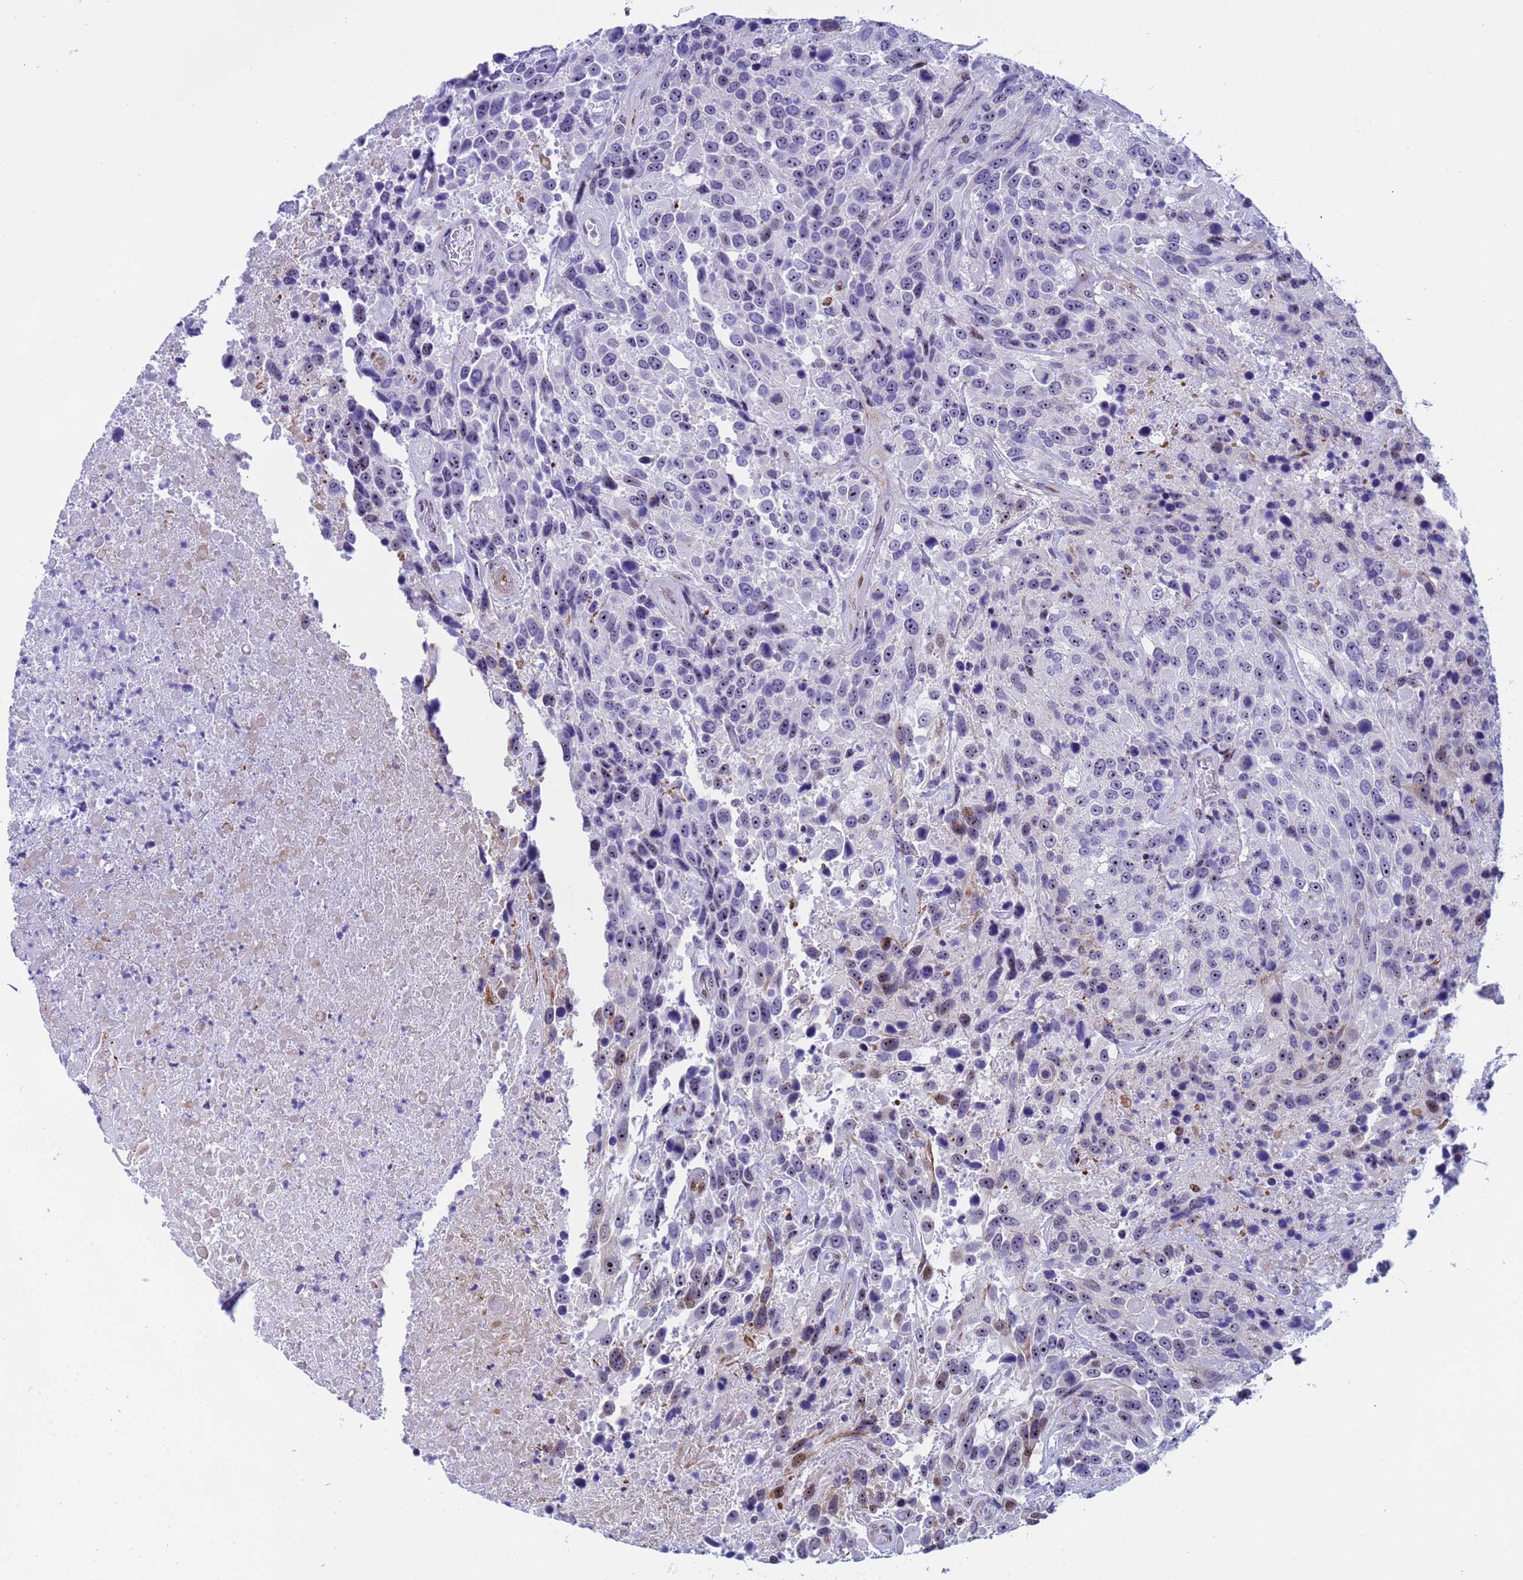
{"staining": {"intensity": "weak", "quantity": "<25%", "location": "nuclear"}, "tissue": "urothelial cancer", "cell_type": "Tumor cells", "image_type": "cancer", "snomed": [{"axis": "morphology", "description": "Urothelial carcinoma, High grade"}, {"axis": "topography", "description": "Urinary bladder"}], "caption": "A micrograph of urothelial cancer stained for a protein reveals no brown staining in tumor cells.", "gene": "POP5", "patient": {"sex": "female", "age": 70}}